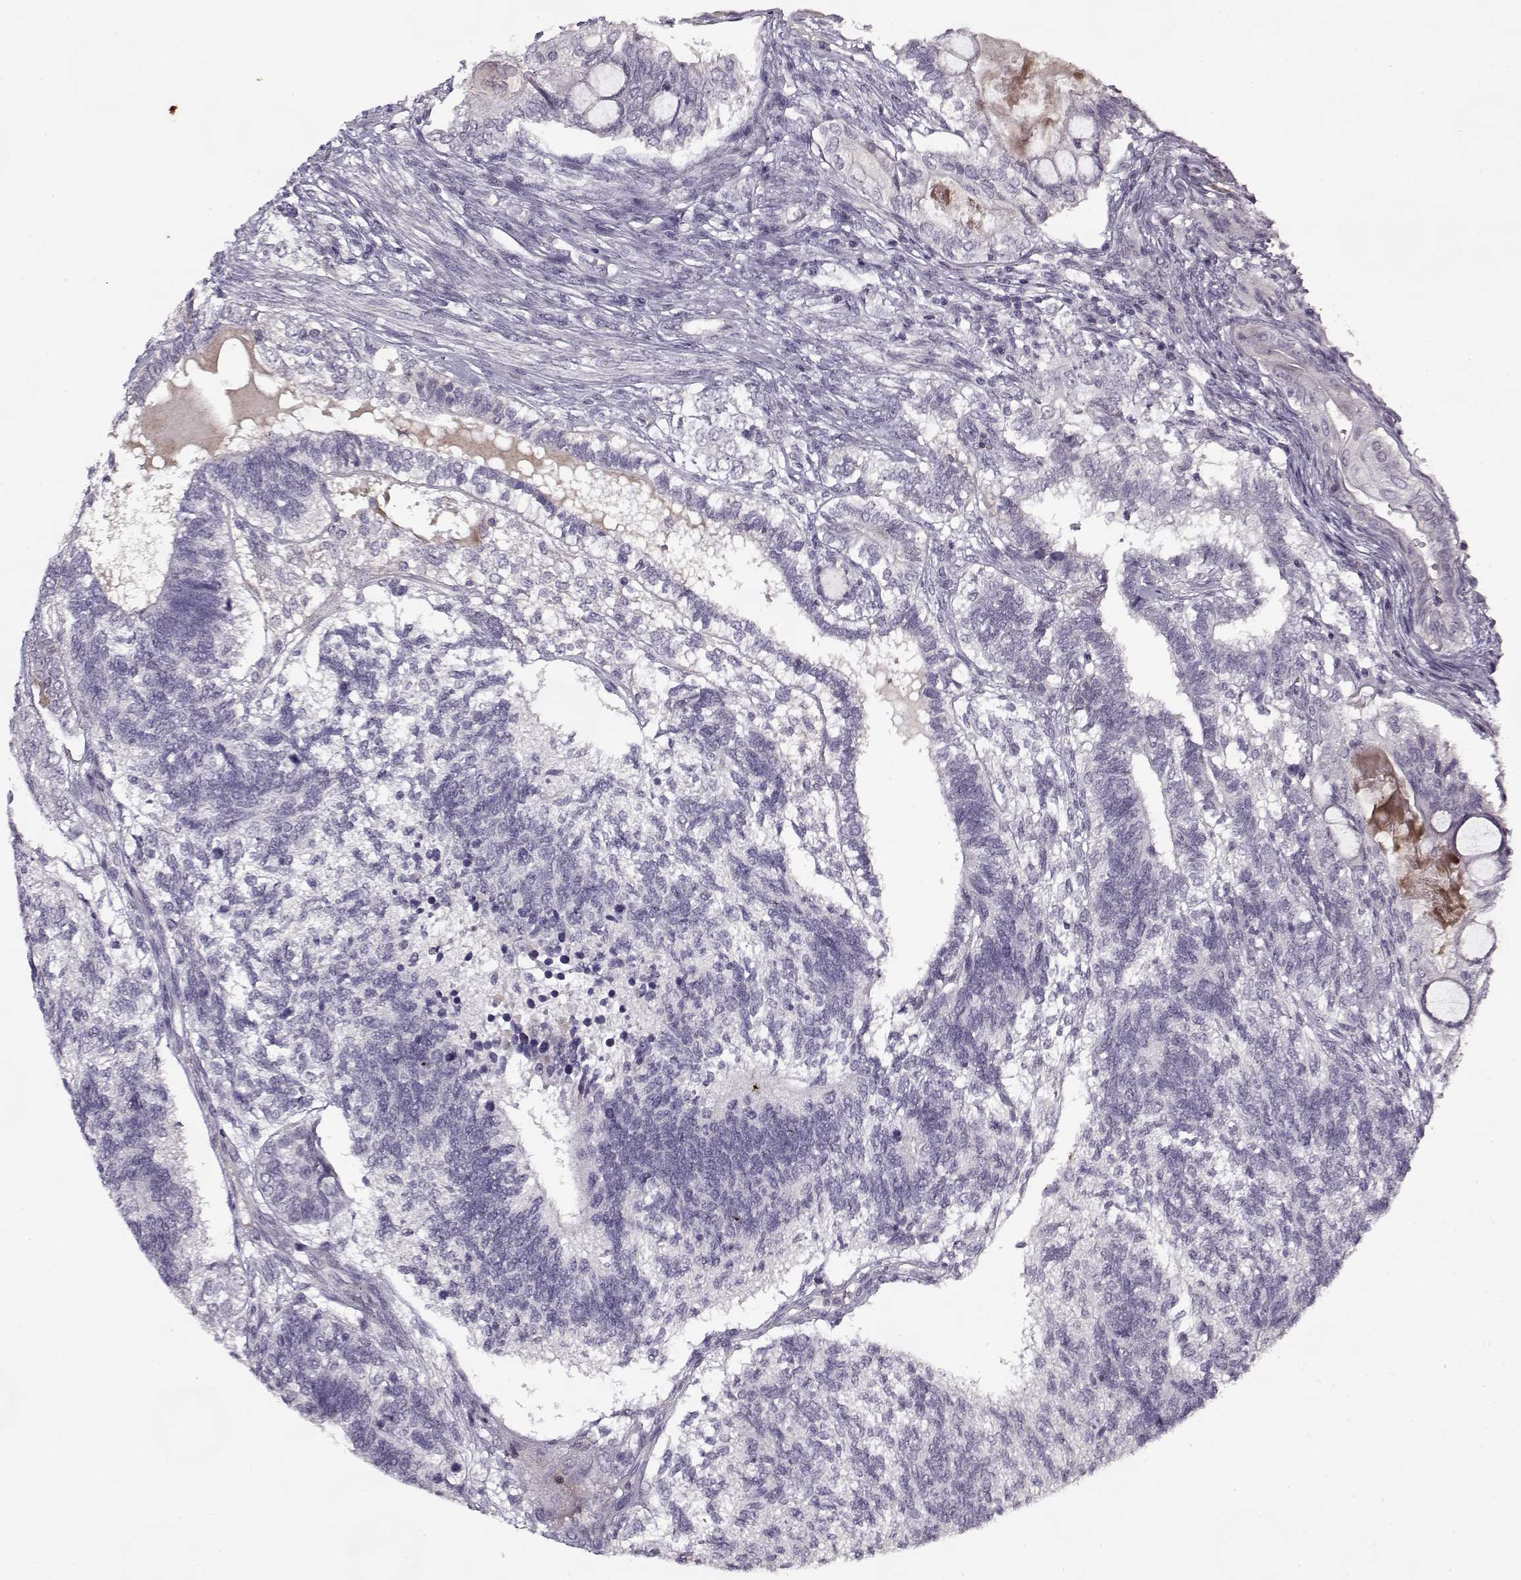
{"staining": {"intensity": "negative", "quantity": "none", "location": "none"}, "tissue": "testis cancer", "cell_type": "Tumor cells", "image_type": "cancer", "snomed": [{"axis": "morphology", "description": "Seminoma, NOS"}, {"axis": "morphology", "description": "Carcinoma, Embryonal, NOS"}, {"axis": "topography", "description": "Testis"}], "caption": "The image demonstrates no staining of tumor cells in seminoma (testis). (IHC, brightfield microscopy, high magnification).", "gene": "KRT9", "patient": {"sex": "male", "age": 41}}